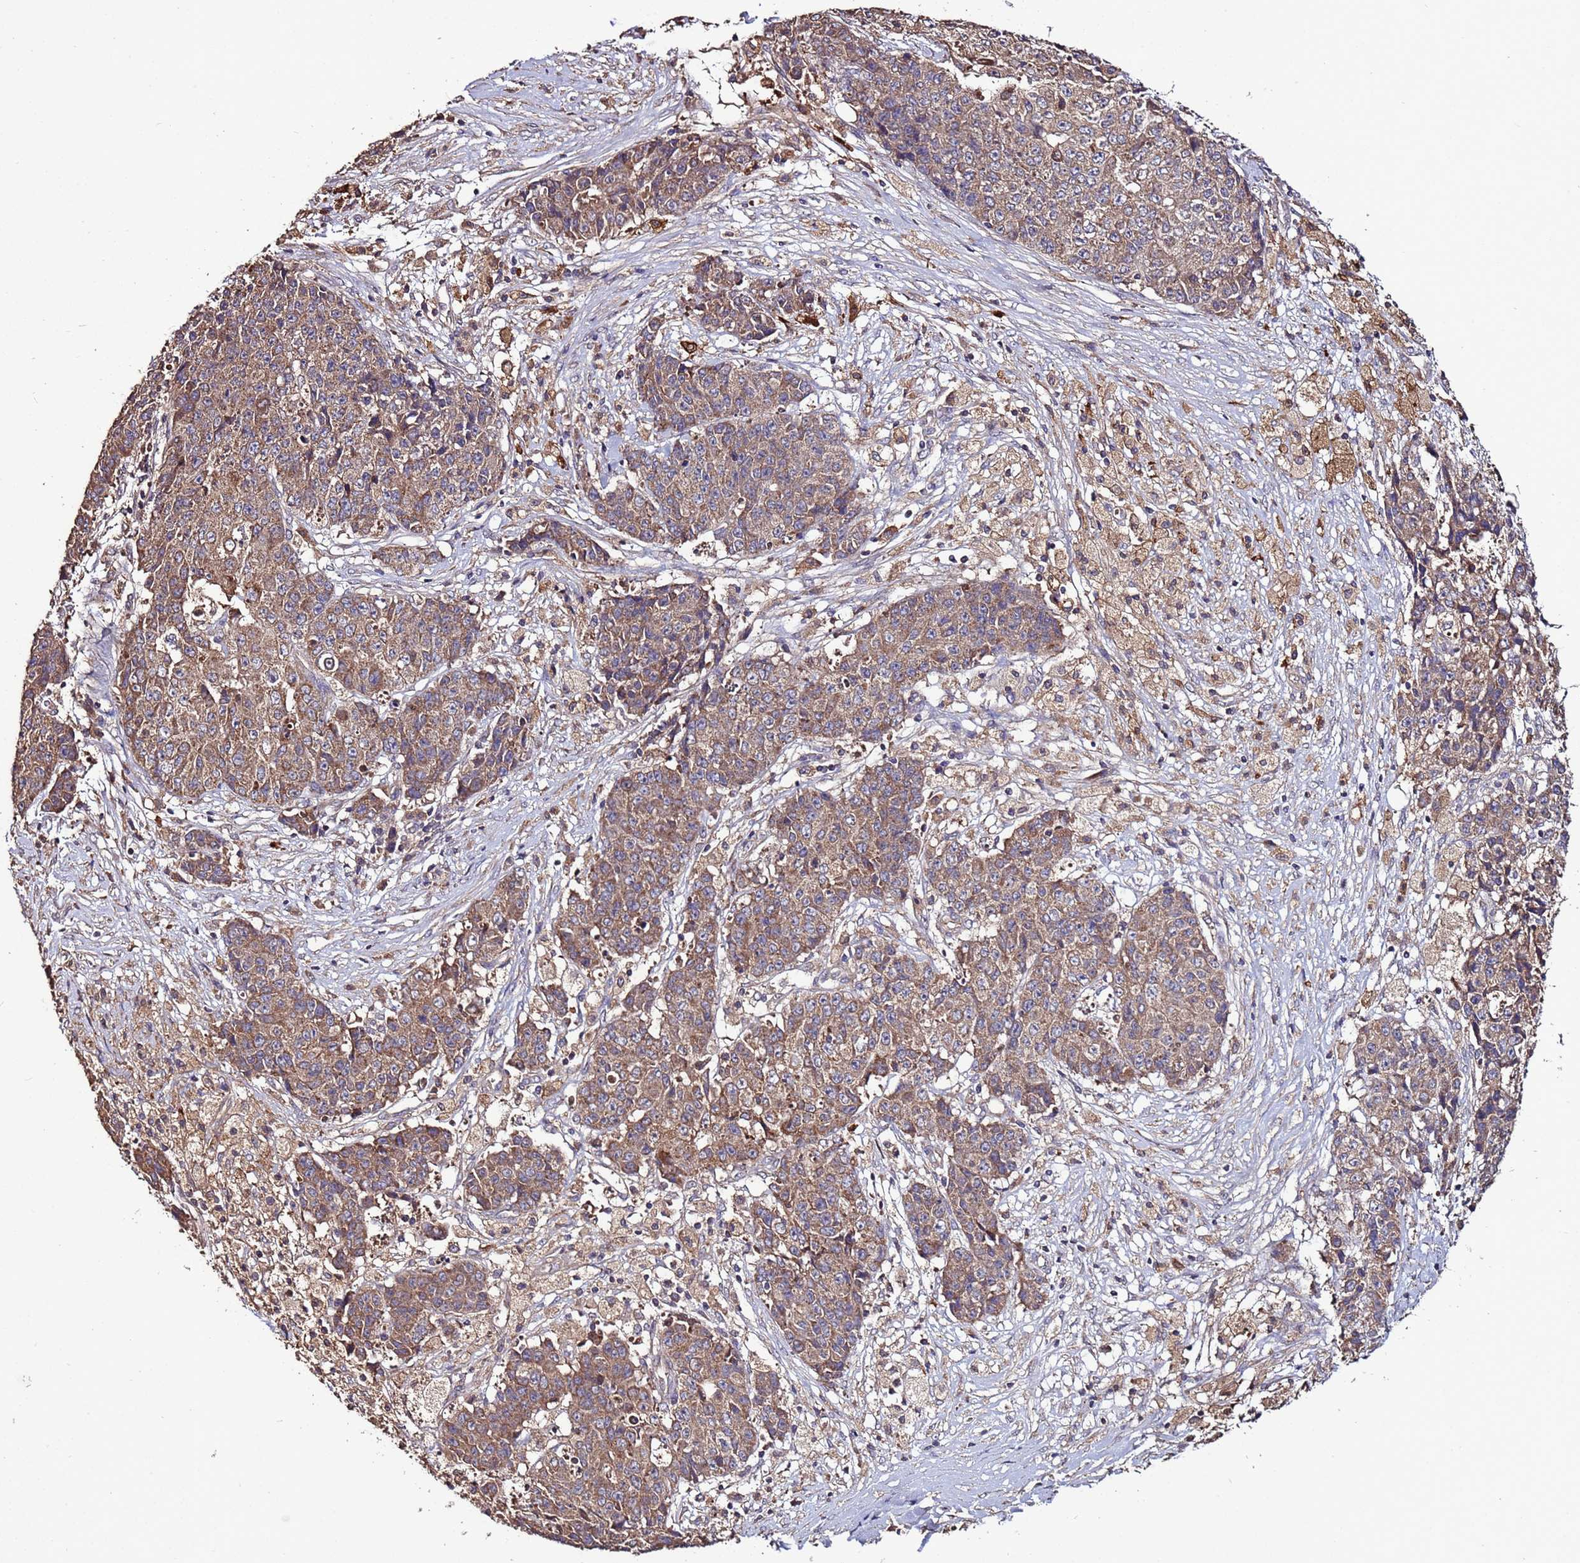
{"staining": {"intensity": "moderate", "quantity": ">75%", "location": "cytoplasmic/membranous"}, "tissue": "ovarian cancer", "cell_type": "Tumor cells", "image_type": "cancer", "snomed": [{"axis": "morphology", "description": "Carcinoma, endometroid"}, {"axis": "topography", "description": "Ovary"}], "caption": "This photomicrograph demonstrates endometroid carcinoma (ovarian) stained with immunohistochemistry (IHC) to label a protein in brown. The cytoplasmic/membranous of tumor cells show moderate positivity for the protein. Nuclei are counter-stained blue.", "gene": "RPS15A", "patient": {"sex": "female", "age": 42}}